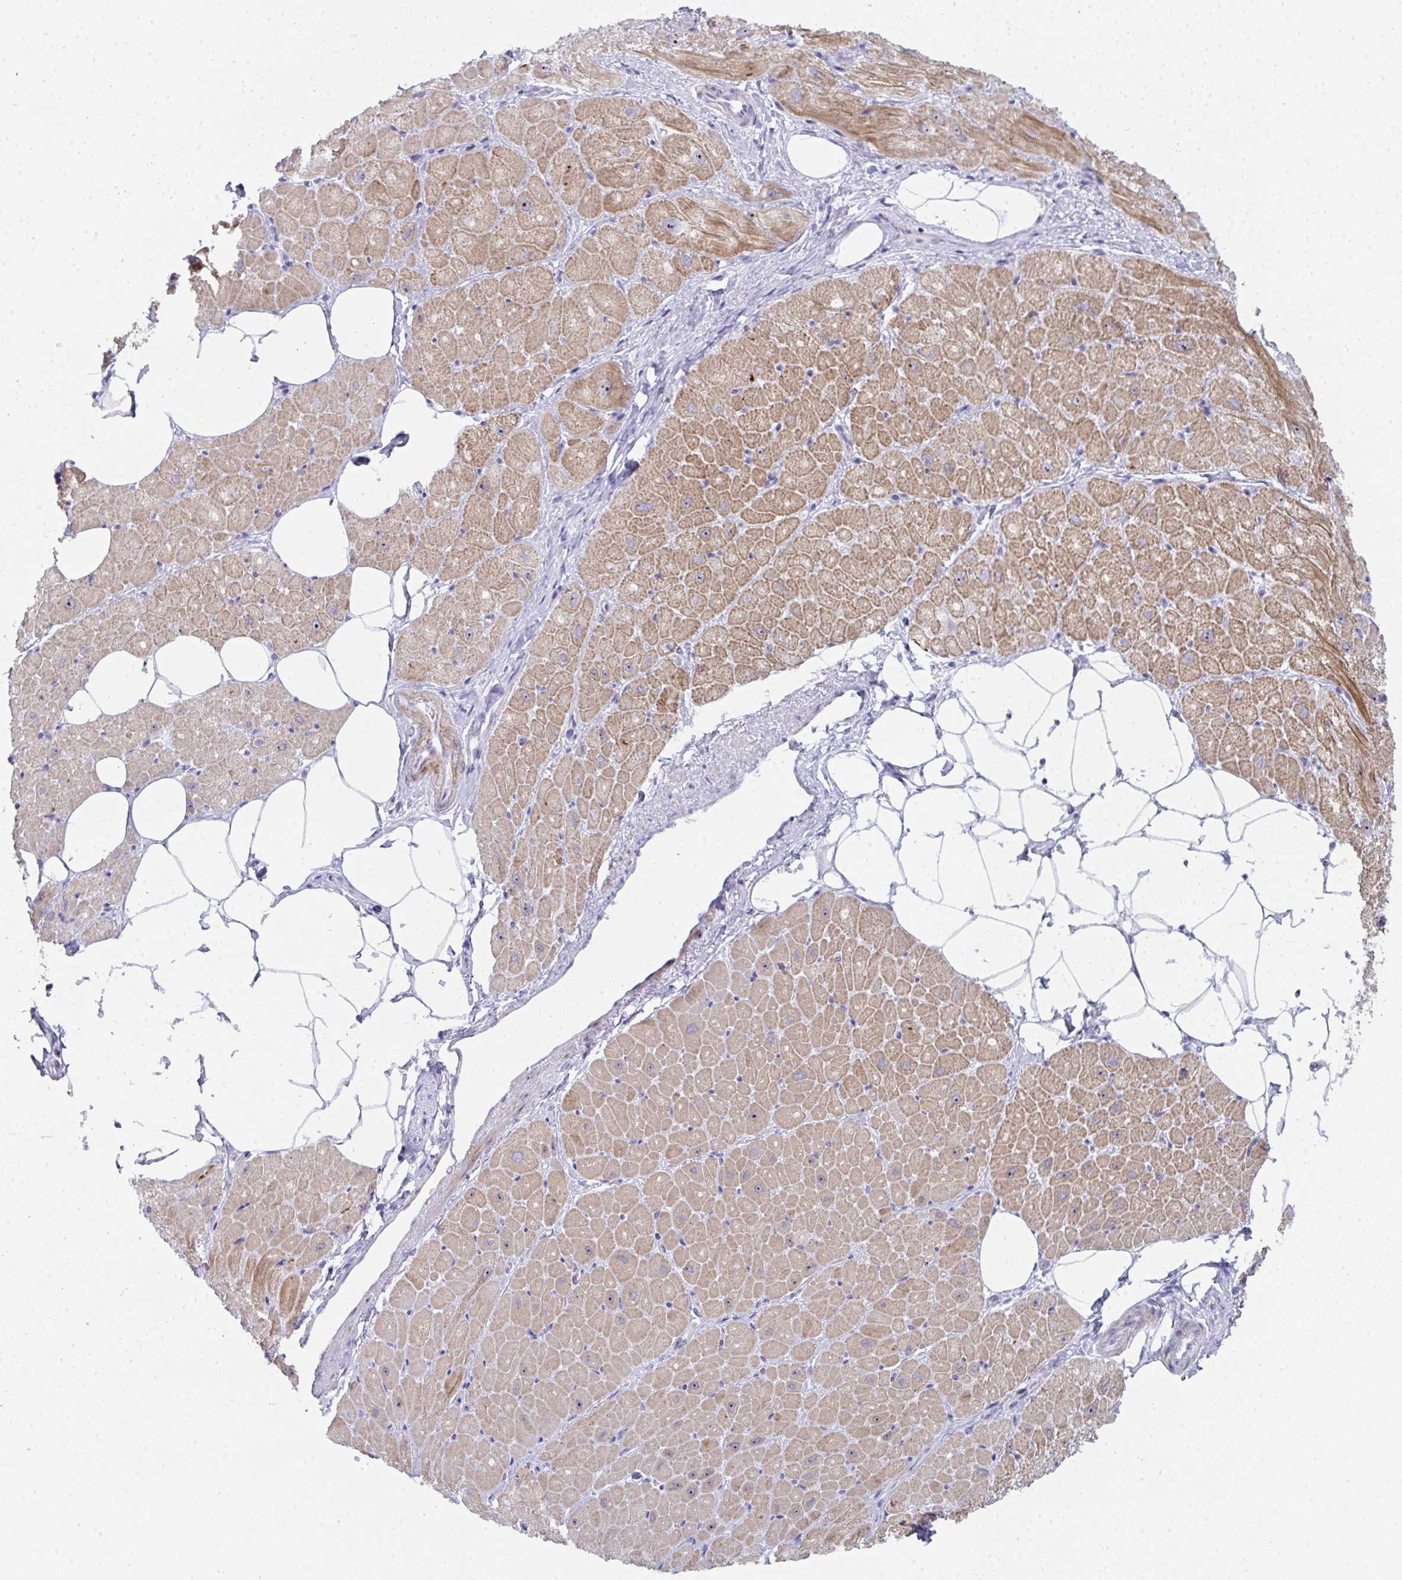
{"staining": {"intensity": "moderate", "quantity": ">75%", "location": "cytoplasmic/membranous"}, "tissue": "heart muscle", "cell_type": "Cardiomyocytes", "image_type": "normal", "snomed": [{"axis": "morphology", "description": "Normal tissue, NOS"}, {"axis": "topography", "description": "Heart"}], "caption": "The photomicrograph exhibits staining of benign heart muscle, revealing moderate cytoplasmic/membranous protein positivity (brown color) within cardiomyocytes. Immunohistochemistry stains the protein in brown and the nuclei are stained blue.", "gene": "NOP10", "patient": {"sex": "male", "age": 62}}